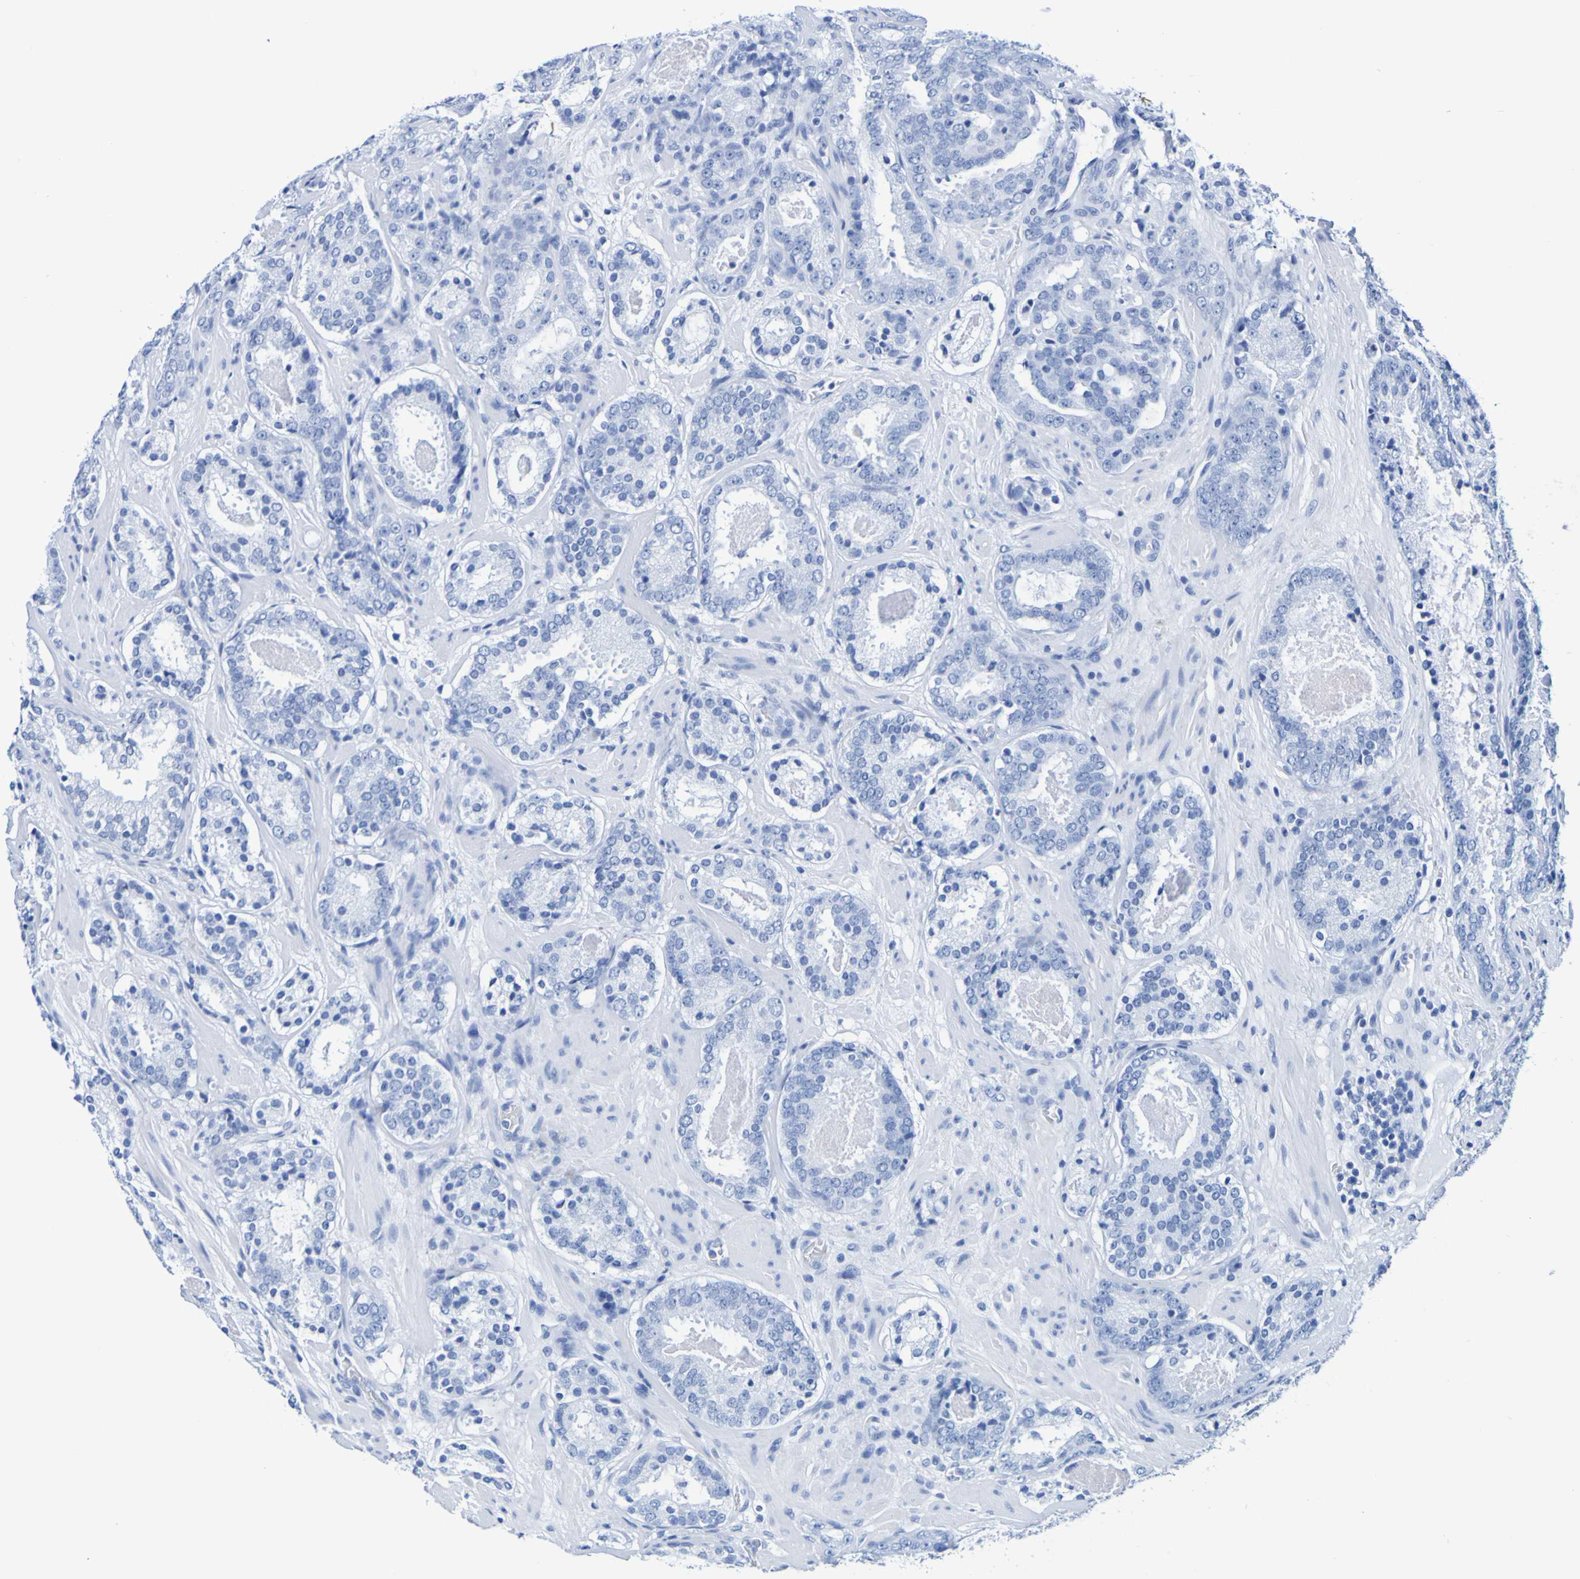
{"staining": {"intensity": "negative", "quantity": "none", "location": "none"}, "tissue": "prostate cancer", "cell_type": "Tumor cells", "image_type": "cancer", "snomed": [{"axis": "morphology", "description": "Adenocarcinoma, Low grade"}, {"axis": "topography", "description": "Prostate"}], "caption": "Immunohistochemistry of prostate cancer reveals no staining in tumor cells.", "gene": "DPEP1", "patient": {"sex": "male", "age": 69}}